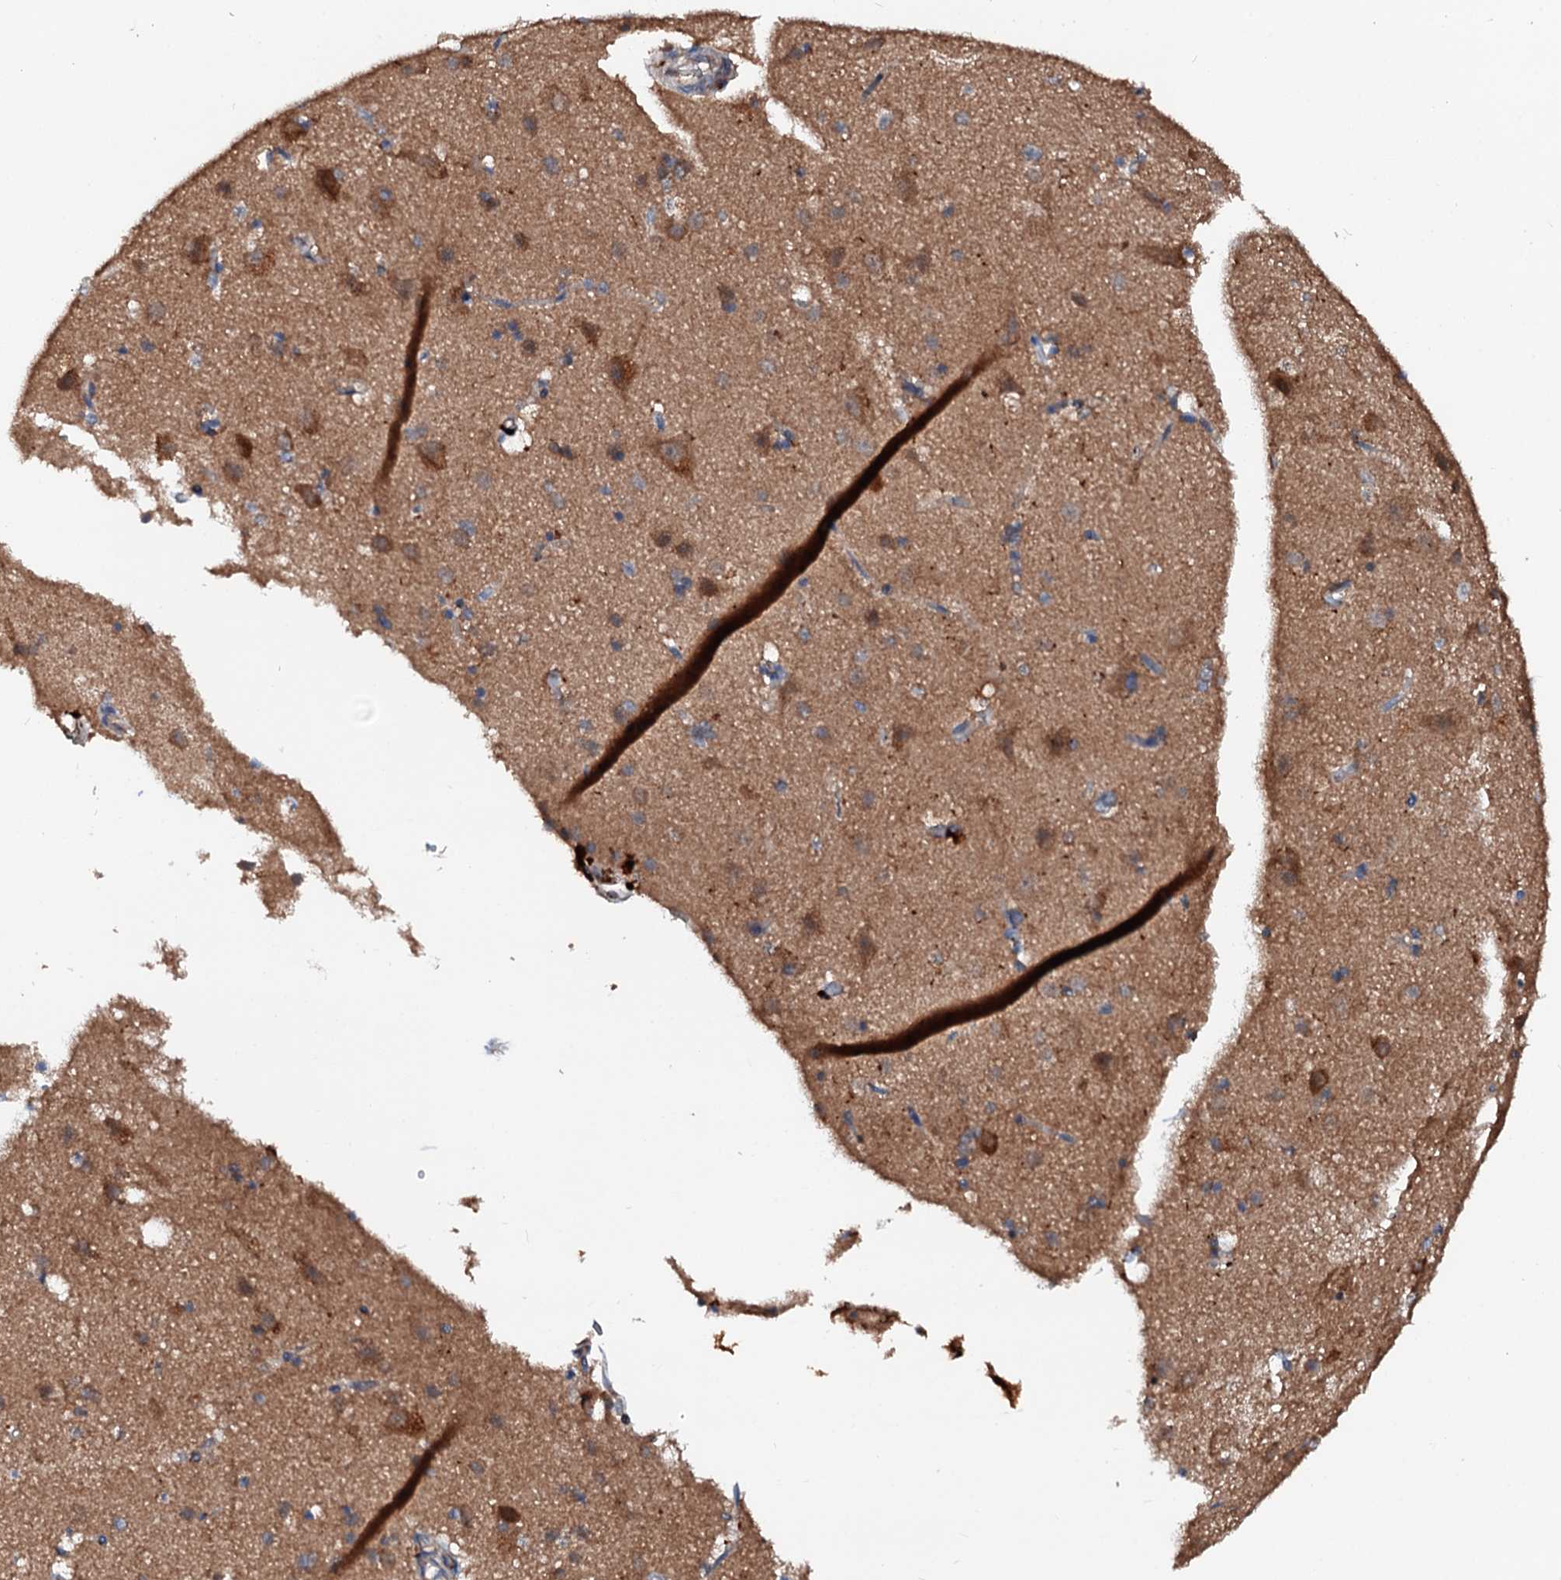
{"staining": {"intensity": "negative", "quantity": "none", "location": "none"}, "tissue": "cerebral cortex", "cell_type": "Endothelial cells", "image_type": "normal", "snomed": [{"axis": "morphology", "description": "Normal tissue, NOS"}, {"axis": "topography", "description": "Cerebral cortex"}], "caption": "This is an immunohistochemistry image of unremarkable human cerebral cortex. There is no positivity in endothelial cells.", "gene": "EXTL1", "patient": {"sex": "male", "age": 54}}